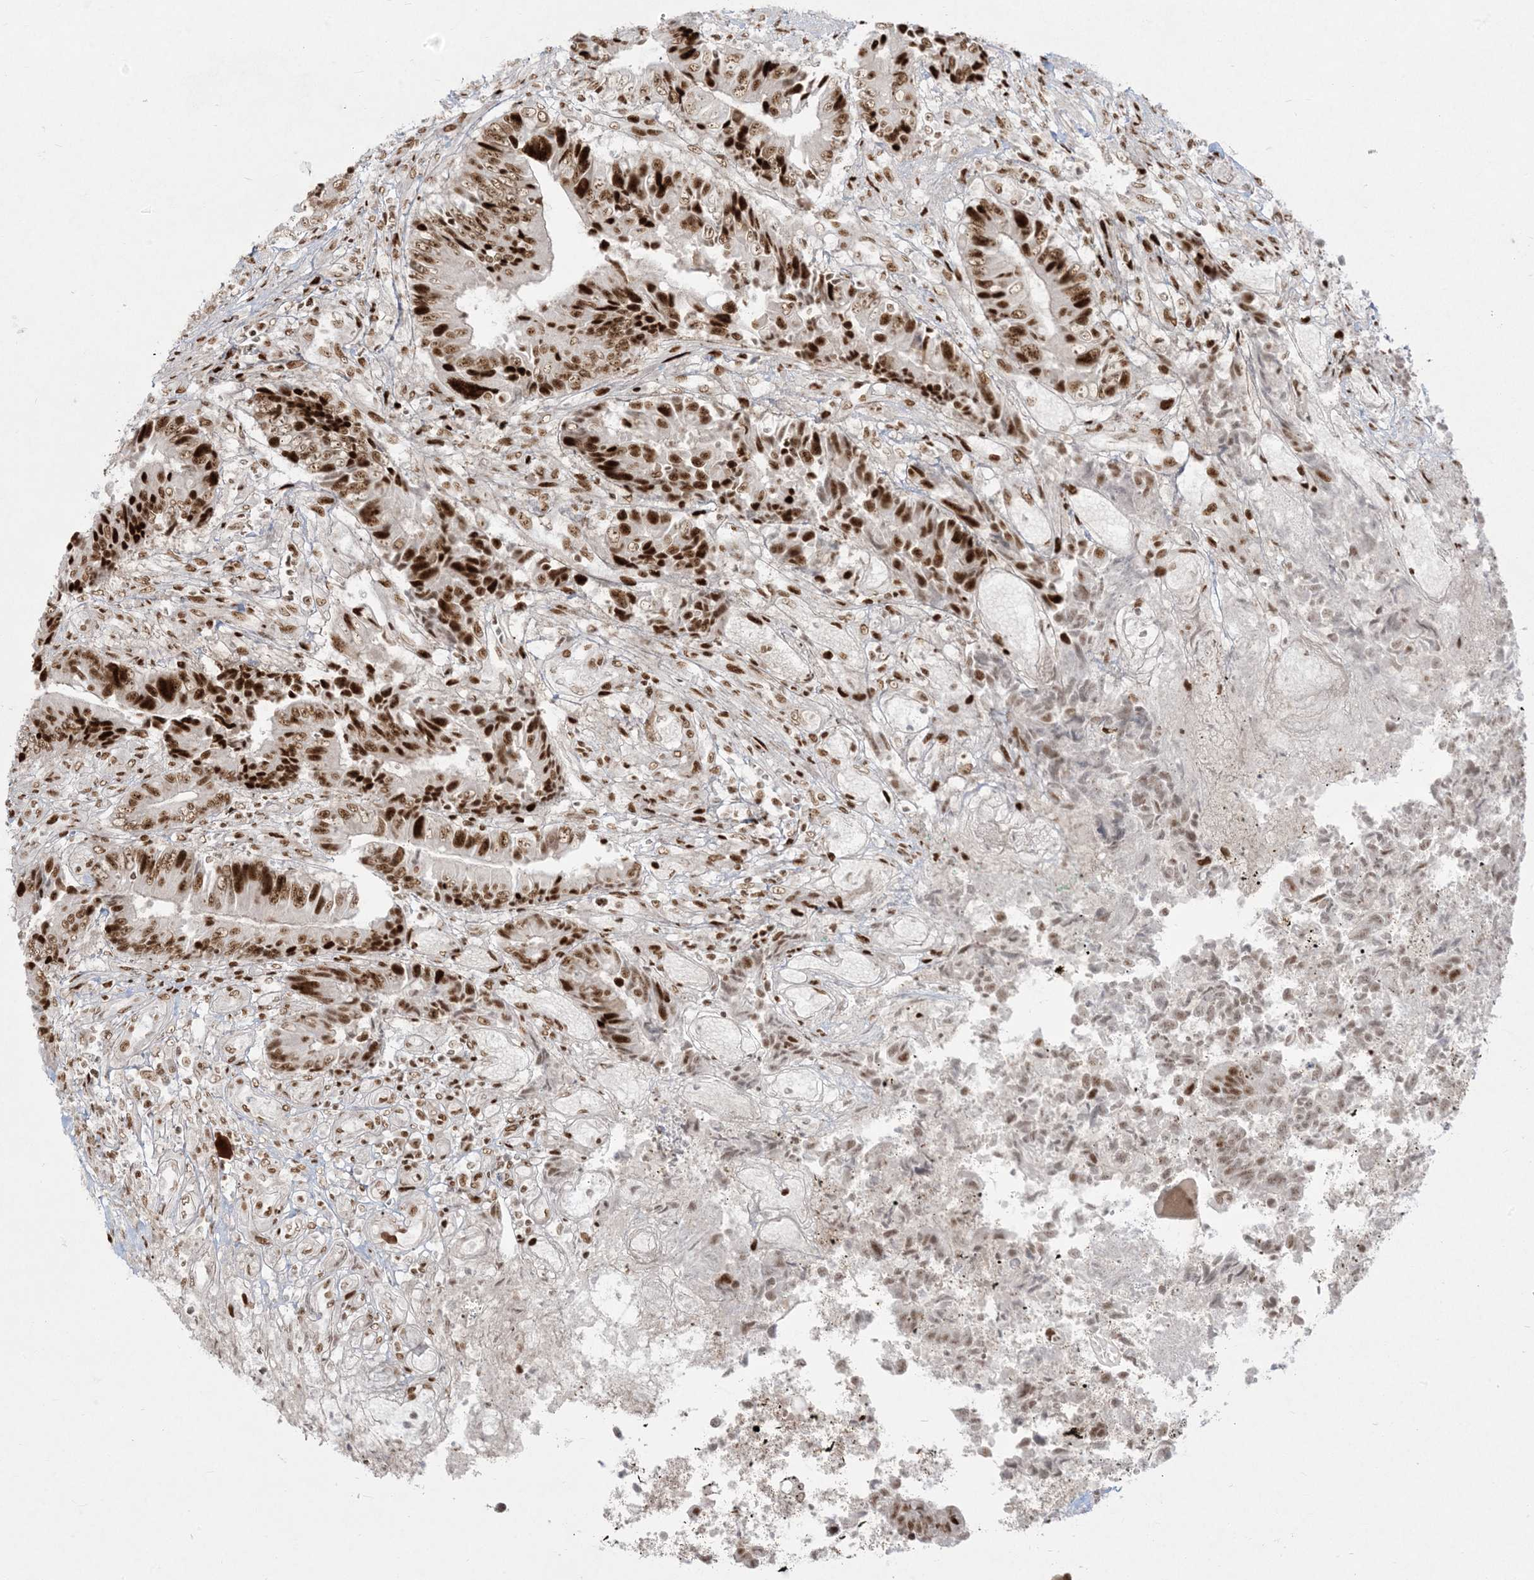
{"staining": {"intensity": "strong", "quantity": ">75%", "location": "nuclear"}, "tissue": "colorectal cancer", "cell_type": "Tumor cells", "image_type": "cancer", "snomed": [{"axis": "morphology", "description": "Adenocarcinoma, NOS"}, {"axis": "topography", "description": "Rectum"}], "caption": "About >75% of tumor cells in colorectal adenocarcinoma demonstrate strong nuclear protein staining as visualized by brown immunohistochemical staining.", "gene": "RBM10", "patient": {"sex": "male", "age": 84}}